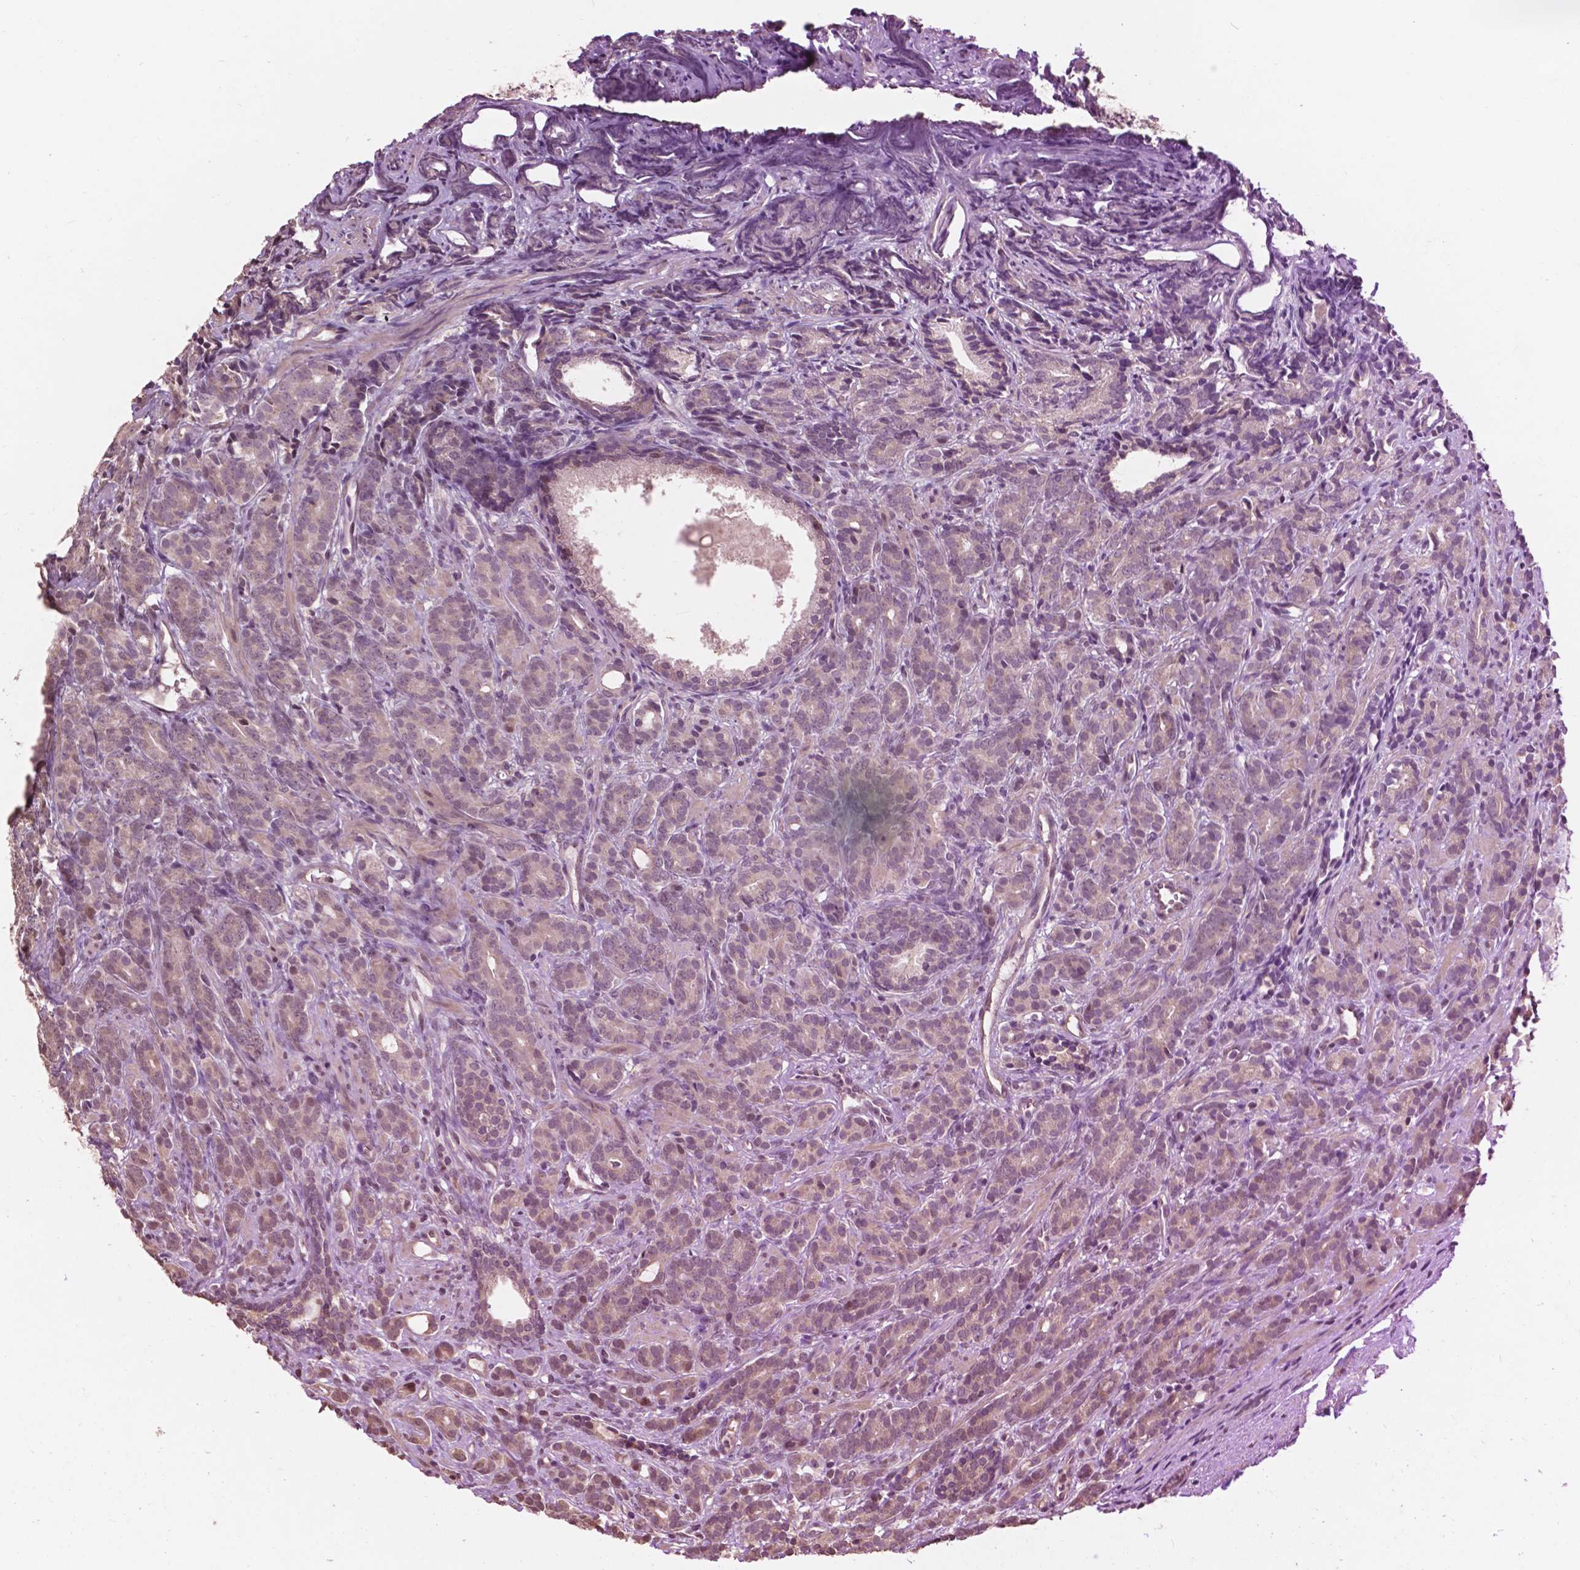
{"staining": {"intensity": "weak", "quantity": "<25%", "location": "cytoplasmic/membranous"}, "tissue": "prostate cancer", "cell_type": "Tumor cells", "image_type": "cancer", "snomed": [{"axis": "morphology", "description": "Adenocarcinoma, High grade"}, {"axis": "topography", "description": "Prostate"}], "caption": "High magnification brightfield microscopy of prostate cancer (high-grade adenocarcinoma) stained with DAB (brown) and counterstained with hematoxylin (blue): tumor cells show no significant positivity. (DAB IHC with hematoxylin counter stain).", "gene": "GLRA2", "patient": {"sex": "male", "age": 84}}